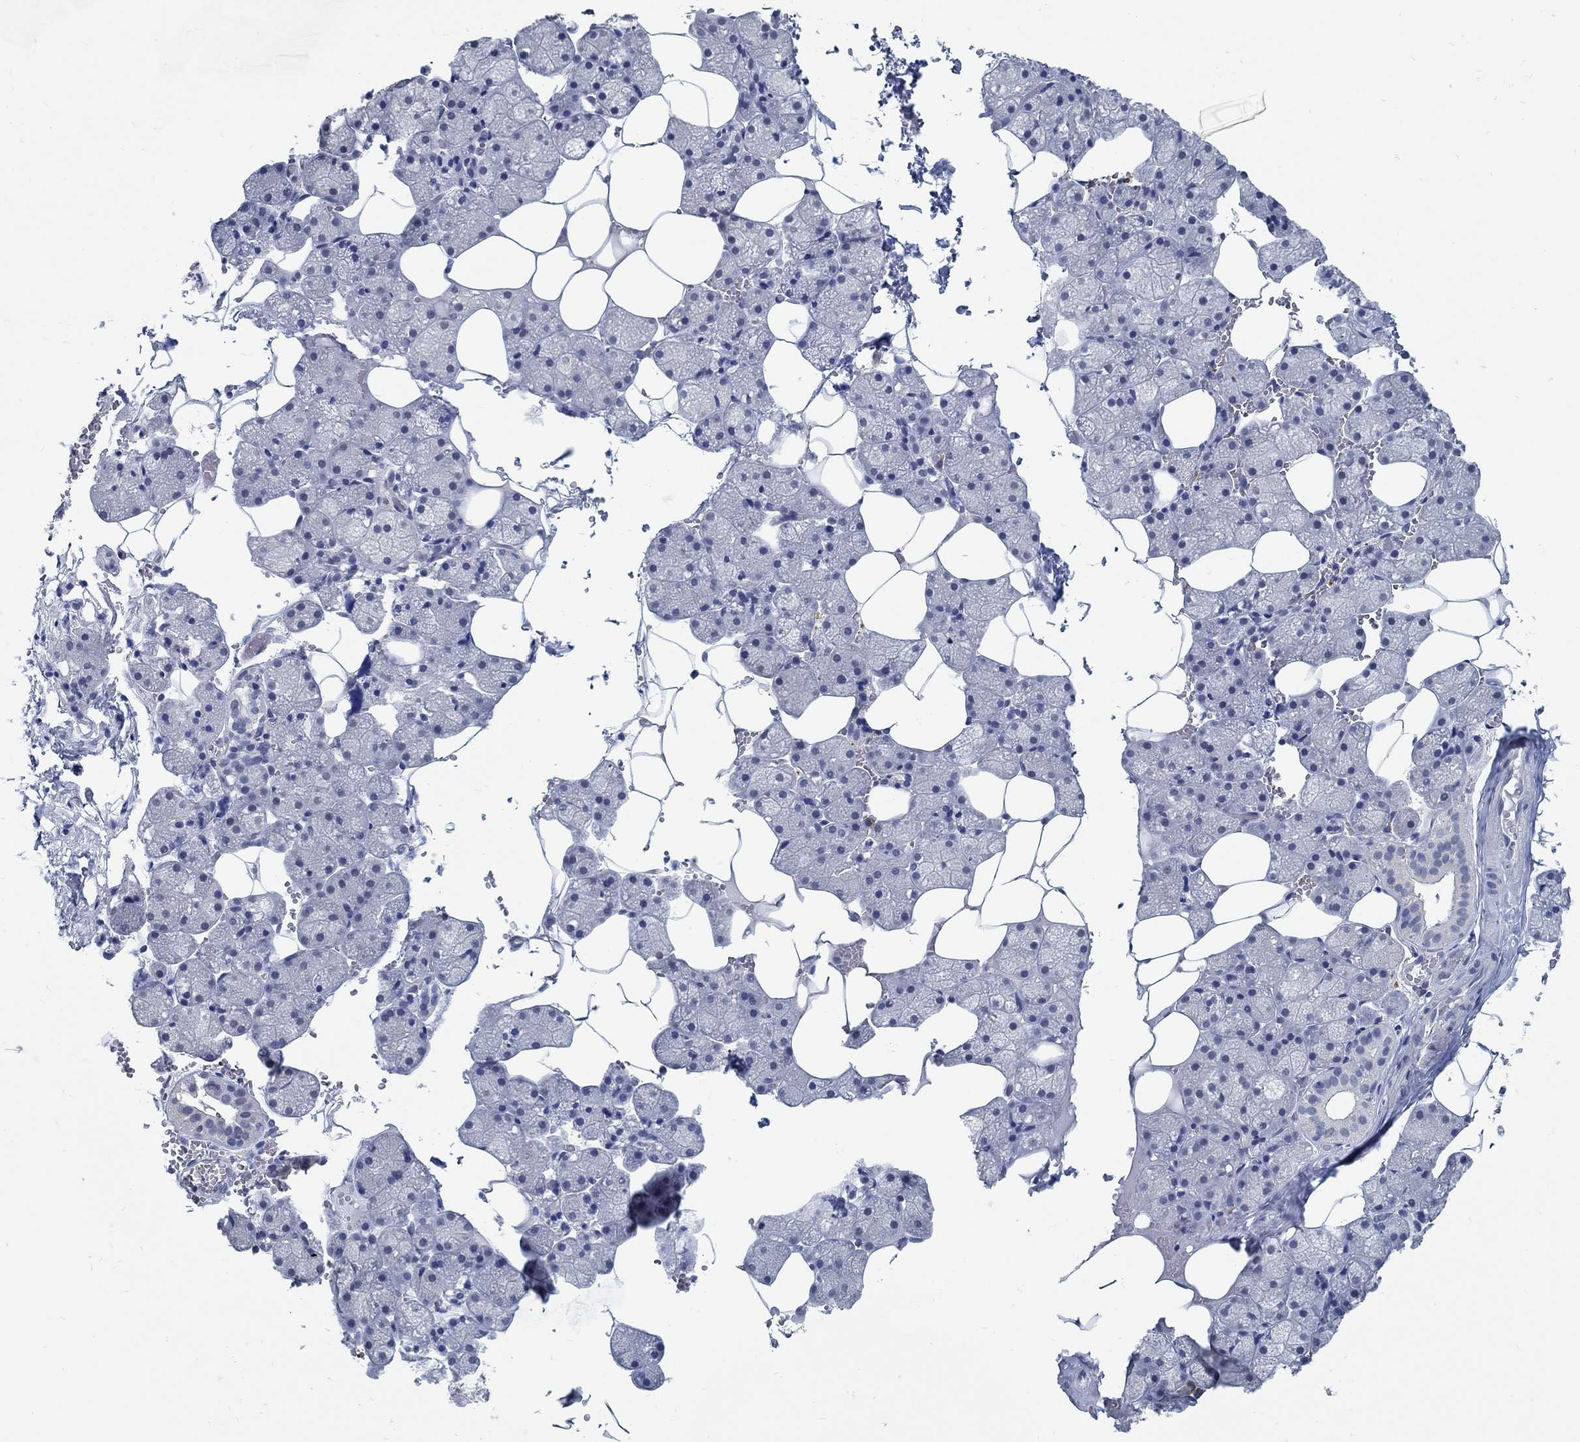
{"staining": {"intensity": "negative", "quantity": "none", "location": "none"}, "tissue": "salivary gland", "cell_type": "Glandular cells", "image_type": "normal", "snomed": [{"axis": "morphology", "description": "Normal tissue, NOS"}, {"axis": "topography", "description": "Salivary gland"}], "caption": "This is a image of immunohistochemistry (IHC) staining of normal salivary gland, which shows no staining in glandular cells.", "gene": "PCDH11X", "patient": {"sex": "male", "age": 38}}